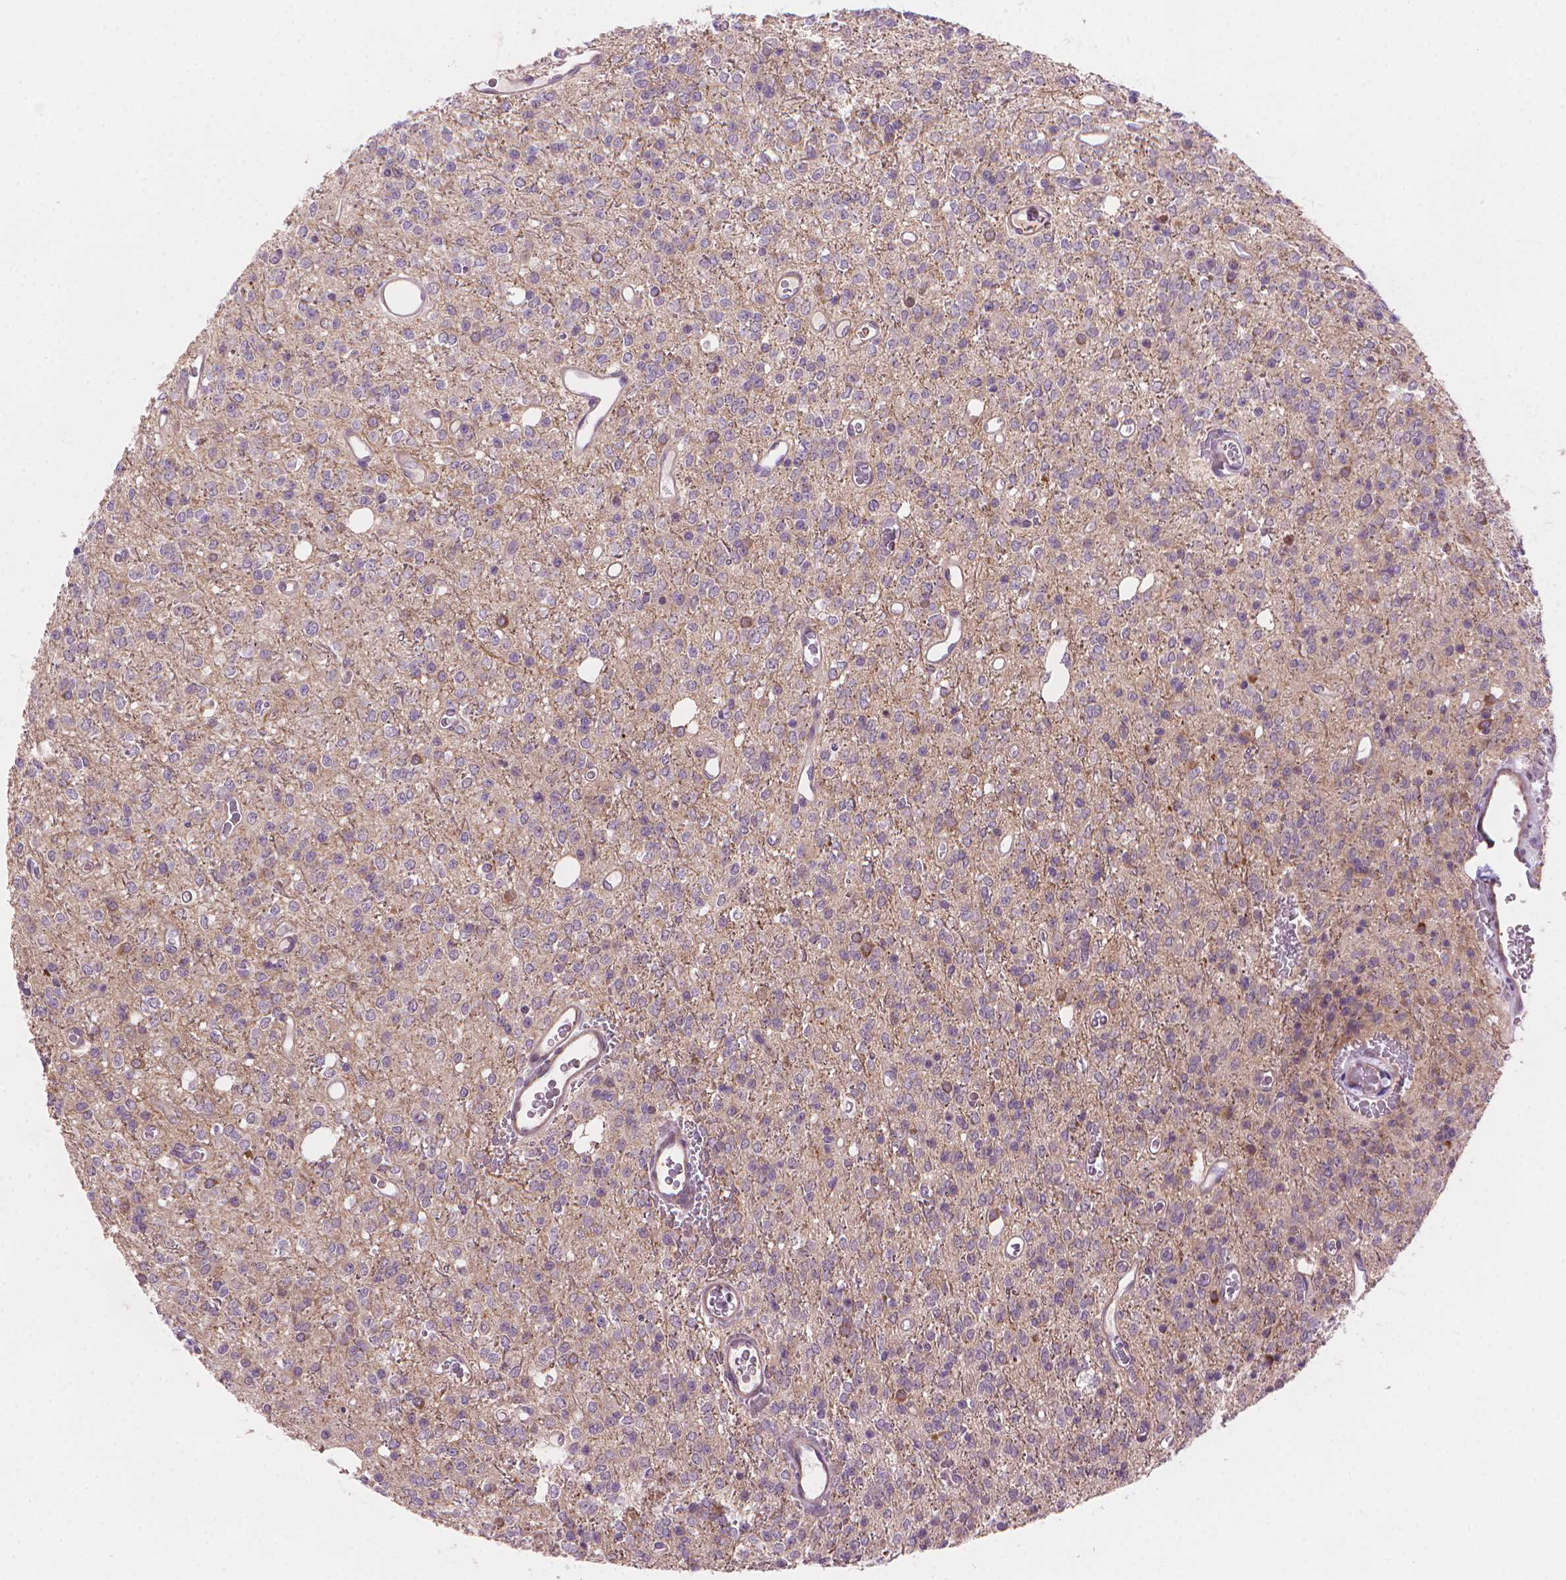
{"staining": {"intensity": "negative", "quantity": "none", "location": "none"}, "tissue": "glioma", "cell_type": "Tumor cells", "image_type": "cancer", "snomed": [{"axis": "morphology", "description": "Glioma, malignant, Low grade"}, {"axis": "topography", "description": "Brain"}], "caption": "Immunohistochemistry (IHC) histopathology image of malignant glioma (low-grade) stained for a protein (brown), which shows no positivity in tumor cells.", "gene": "AMMECR1", "patient": {"sex": "female", "age": 45}}